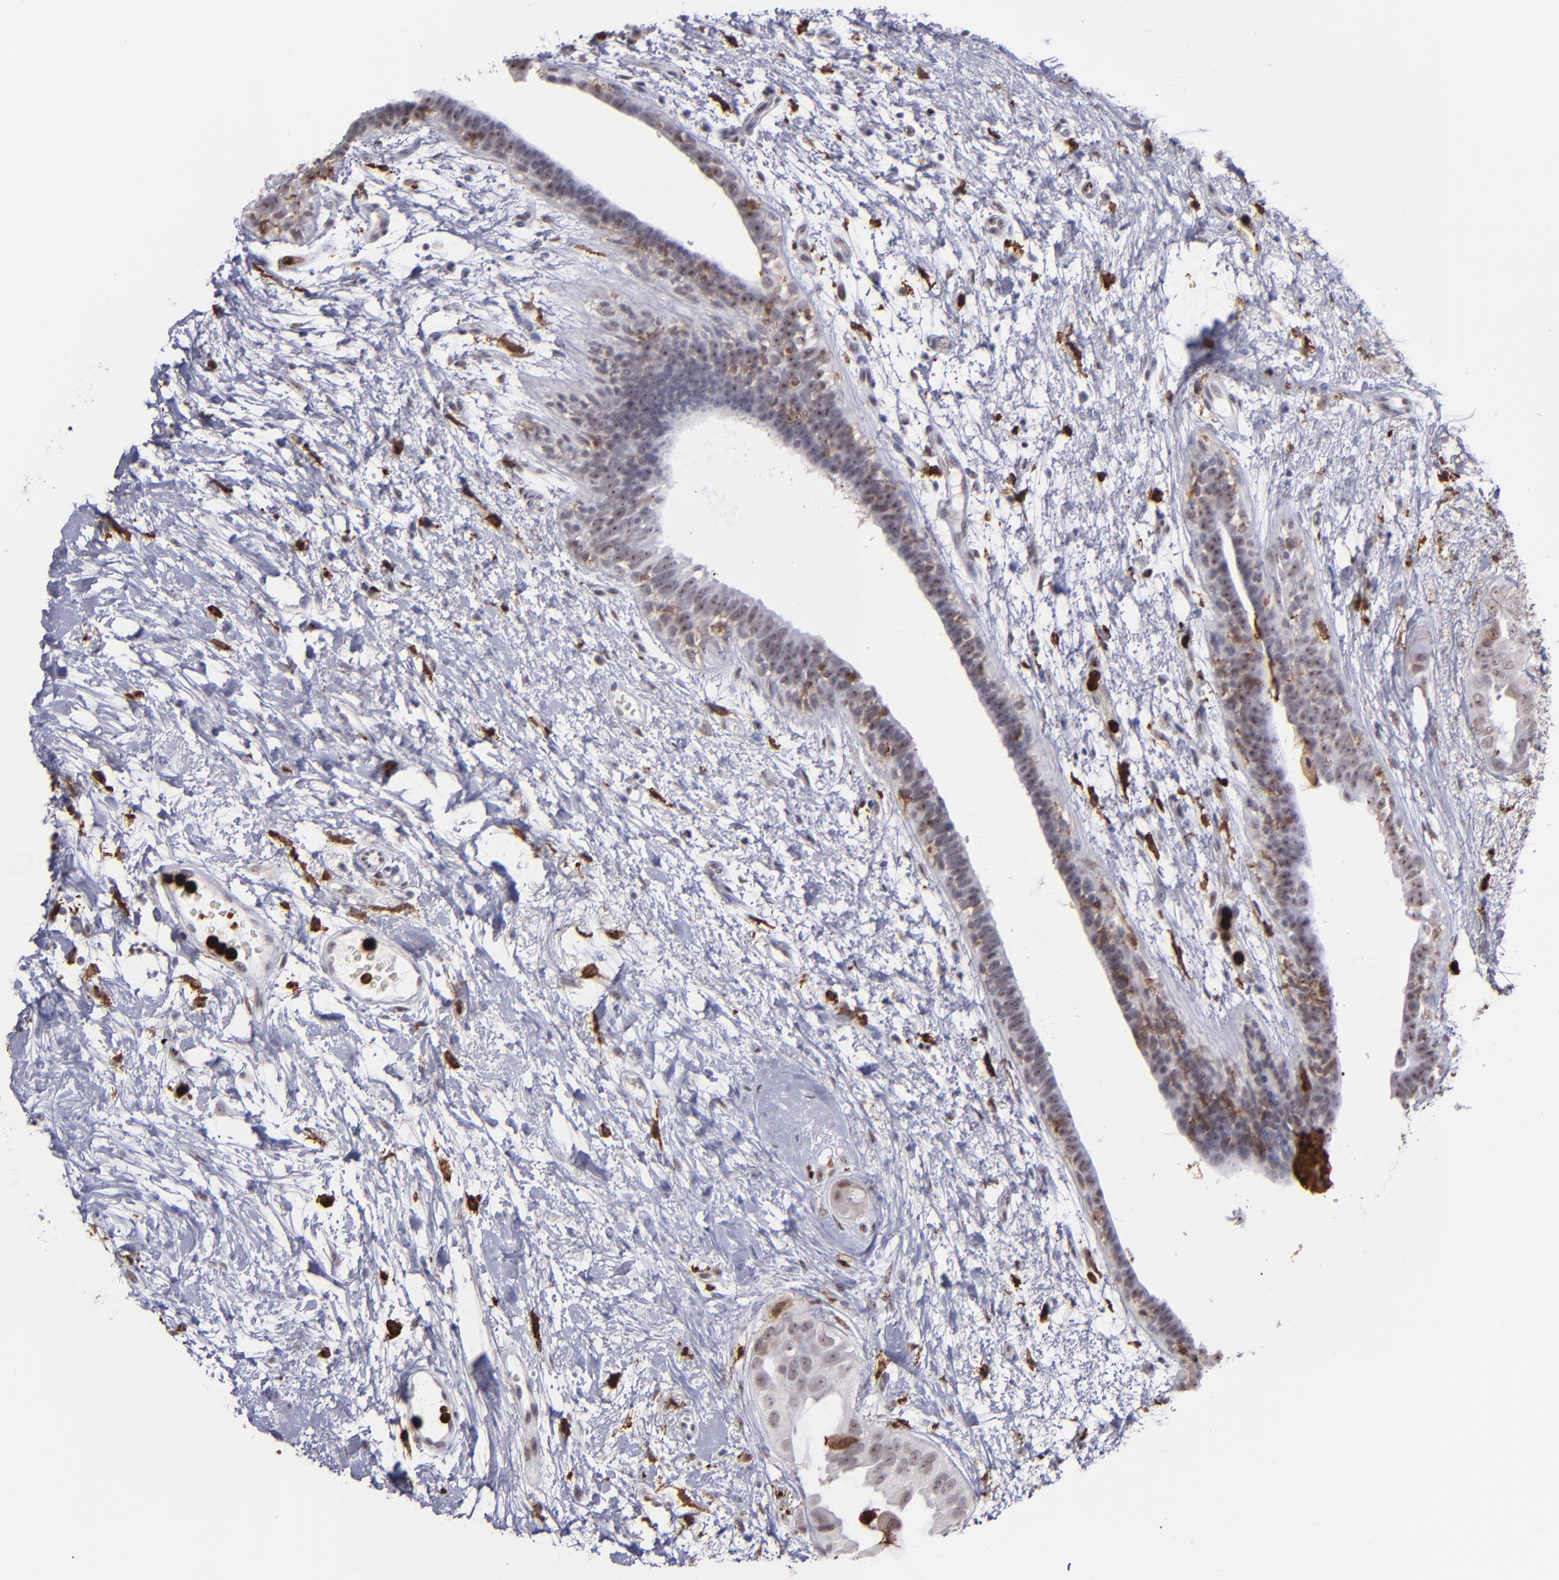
{"staining": {"intensity": "negative", "quantity": "none", "location": "none"}, "tissue": "breast cancer", "cell_type": "Tumor cells", "image_type": "cancer", "snomed": [{"axis": "morphology", "description": "Duct carcinoma"}, {"axis": "topography", "description": "Breast"}], "caption": "This is a micrograph of immunohistochemistry (IHC) staining of breast cancer (invasive ductal carcinoma), which shows no staining in tumor cells.", "gene": "NCF2", "patient": {"sex": "female", "age": 40}}